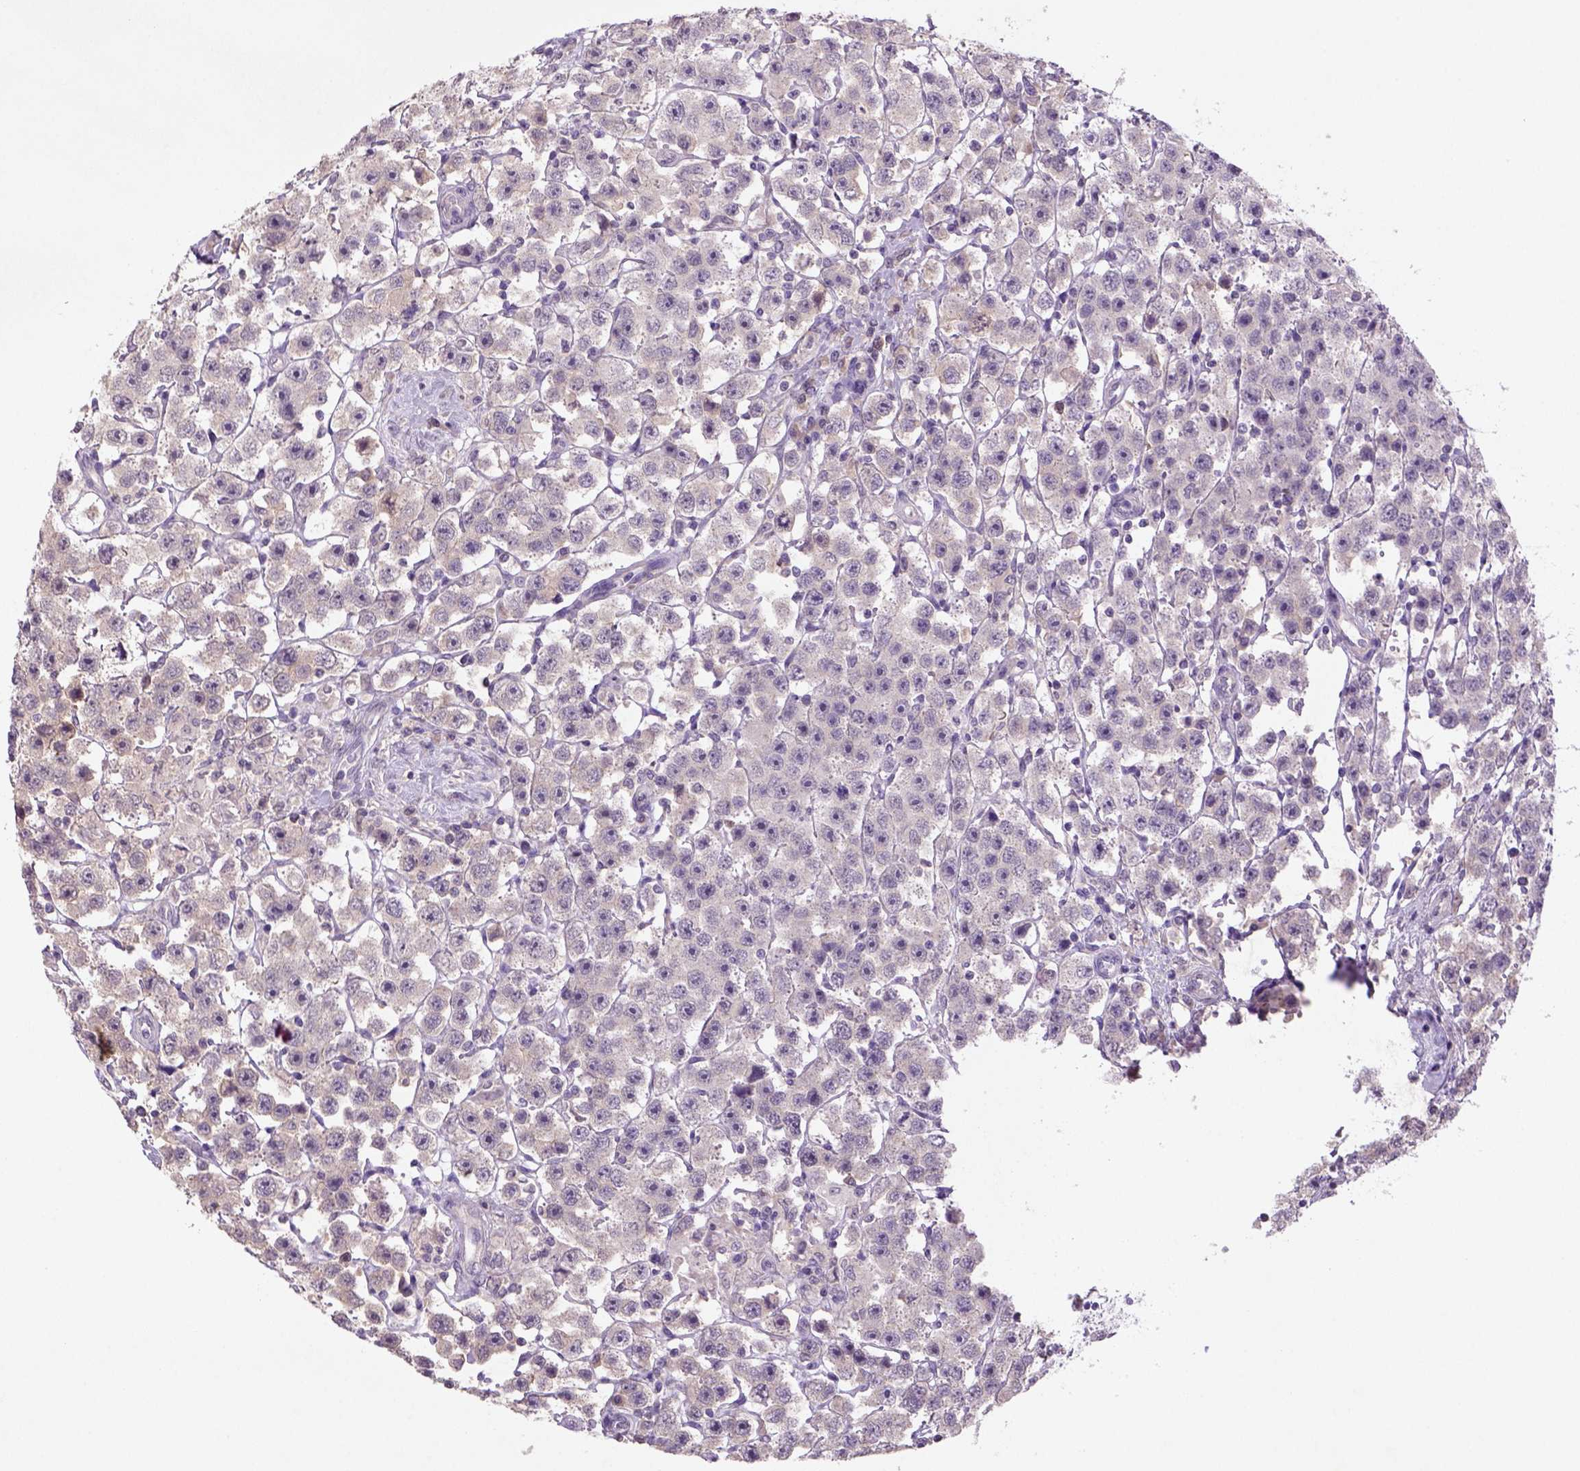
{"staining": {"intensity": "negative", "quantity": "none", "location": "none"}, "tissue": "testis cancer", "cell_type": "Tumor cells", "image_type": "cancer", "snomed": [{"axis": "morphology", "description": "Seminoma, NOS"}, {"axis": "topography", "description": "Testis"}], "caption": "Testis cancer stained for a protein using immunohistochemistry (IHC) shows no positivity tumor cells.", "gene": "NLGN2", "patient": {"sex": "male", "age": 45}}